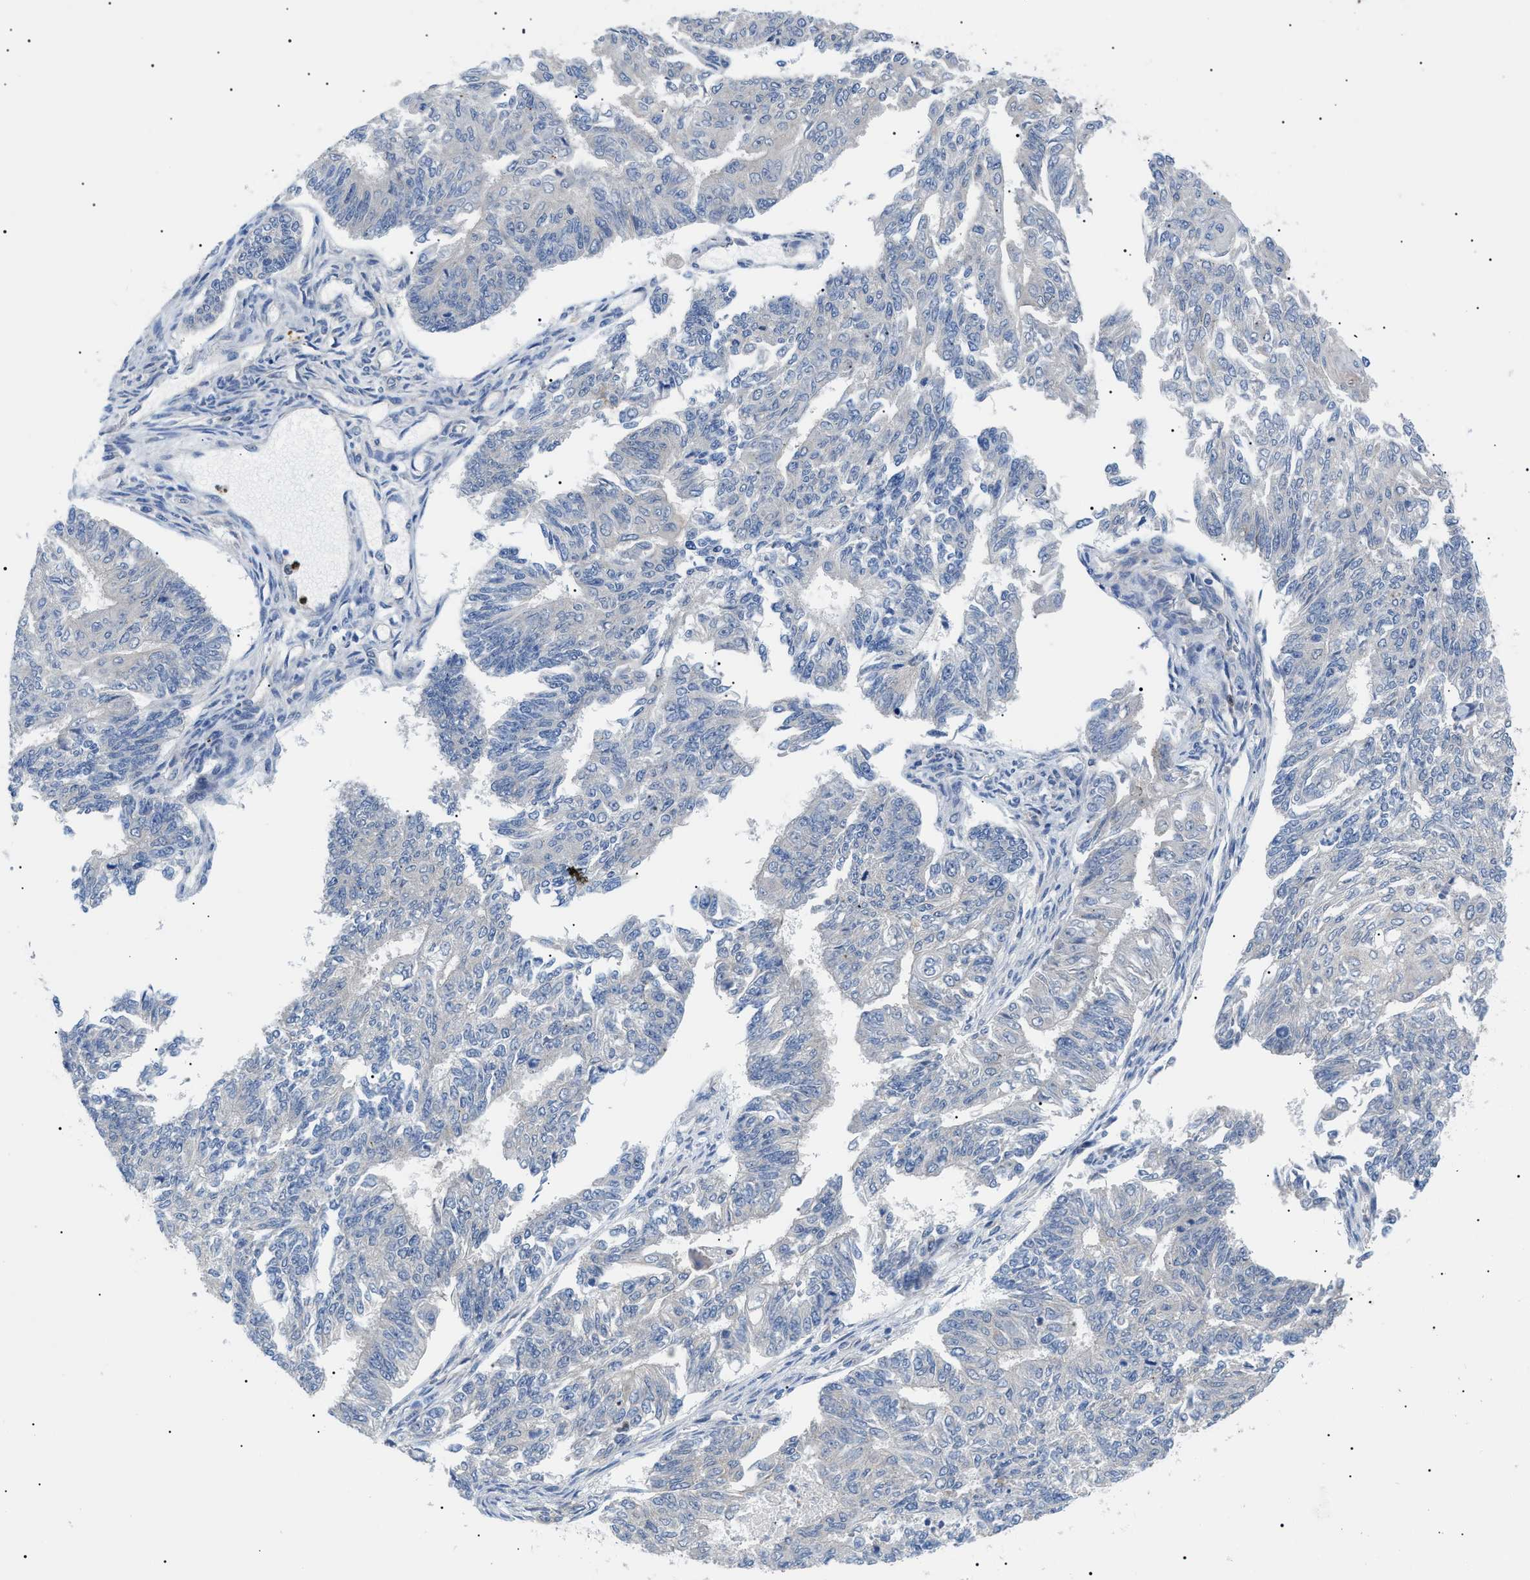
{"staining": {"intensity": "negative", "quantity": "none", "location": "none"}, "tissue": "endometrial cancer", "cell_type": "Tumor cells", "image_type": "cancer", "snomed": [{"axis": "morphology", "description": "Adenocarcinoma, NOS"}, {"axis": "topography", "description": "Endometrium"}], "caption": "This histopathology image is of endometrial cancer (adenocarcinoma) stained with immunohistochemistry to label a protein in brown with the nuclei are counter-stained blue. There is no positivity in tumor cells.", "gene": "RIPK1", "patient": {"sex": "female", "age": 32}}